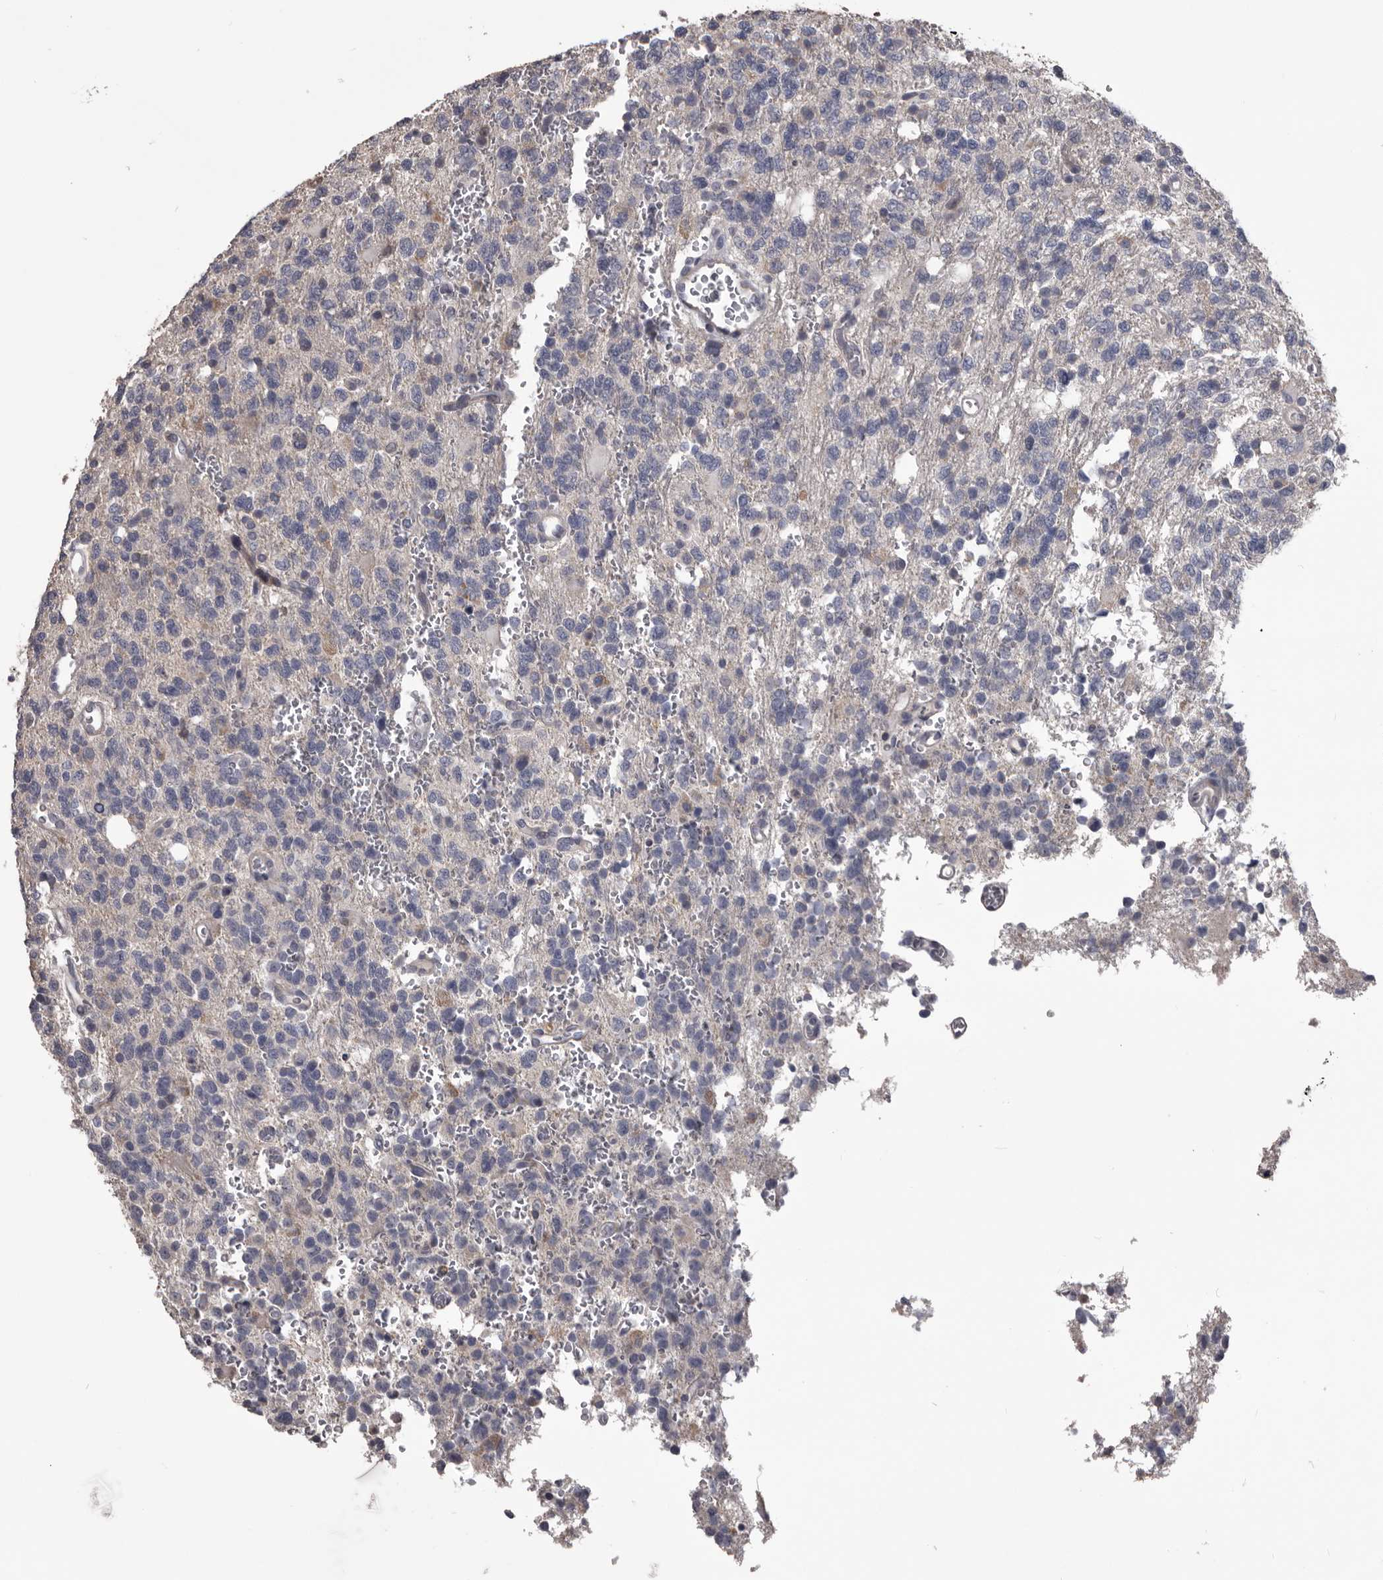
{"staining": {"intensity": "negative", "quantity": "none", "location": "none"}, "tissue": "glioma", "cell_type": "Tumor cells", "image_type": "cancer", "snomed": [{"axis": "morphology", "description": "Glioma, malignant, High grade"}, {"axis": "topography", "description": "Brain"}], "caption": "The image reveals no significant staining in tumor cells of glioma.", "gene": "LPAR6", "patient": {"sex": "female", "age": 62}}